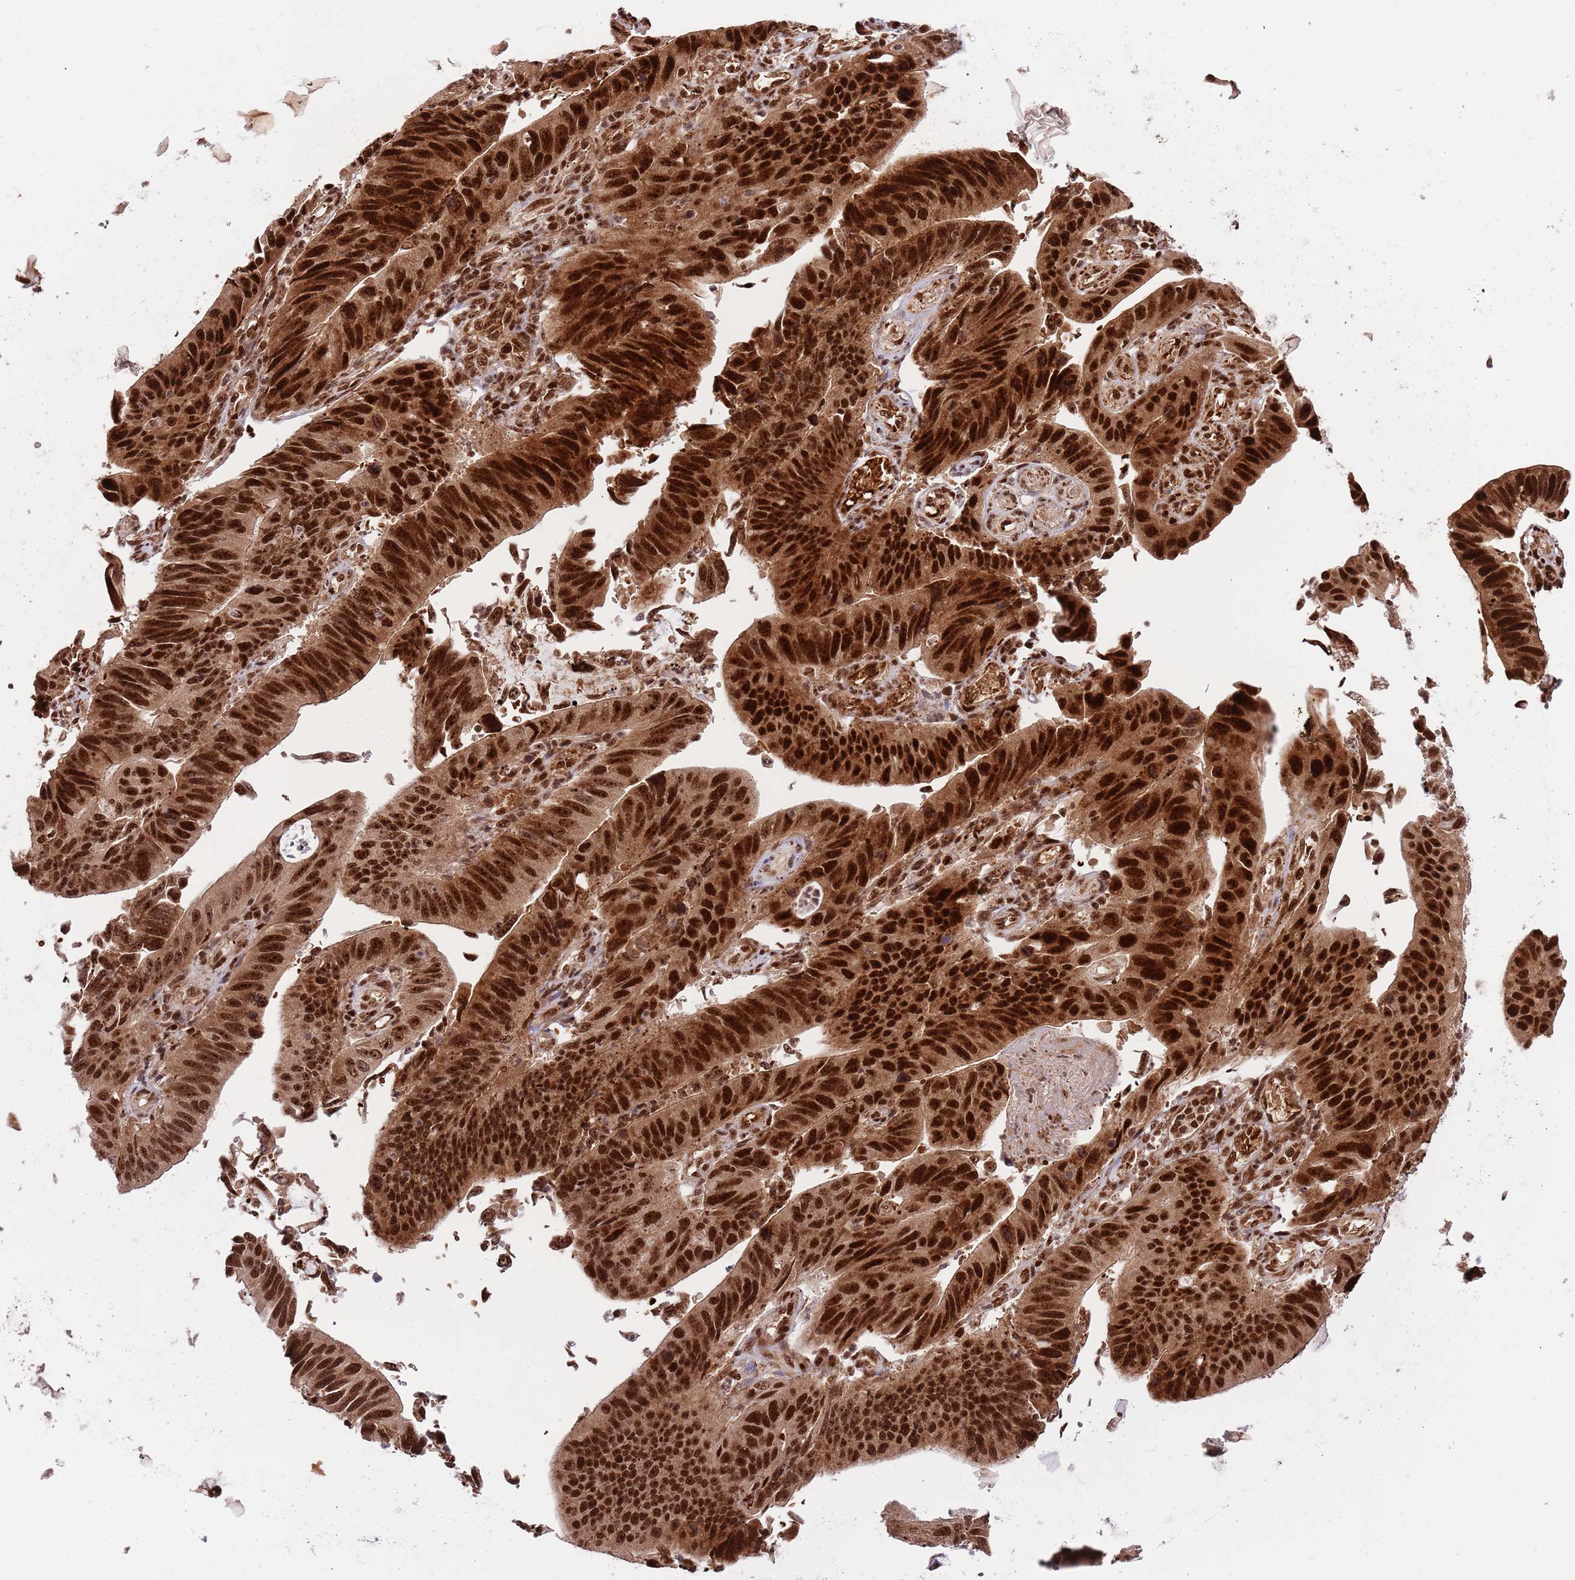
{"staining": {"intensity": "strong", "quantity": ">75%", "location": "nuclear"}, "tissue": "stomach cancer", "cell_type": "Tumor cells", "image_type": "cancer", "snomed": [{"axis": "morphology", "description": "Adenocarcinoma, NOS"}, {"axis": "topography", "description": "Stomach"}], "caption": "Strong nuclear staining for a protein is seen in approximately >75% of tumor cells of stomach cancer (adenocarcinoma) using IHC.", "gene": "RIF1", "patient": {"sex": "male", "age": 59}}